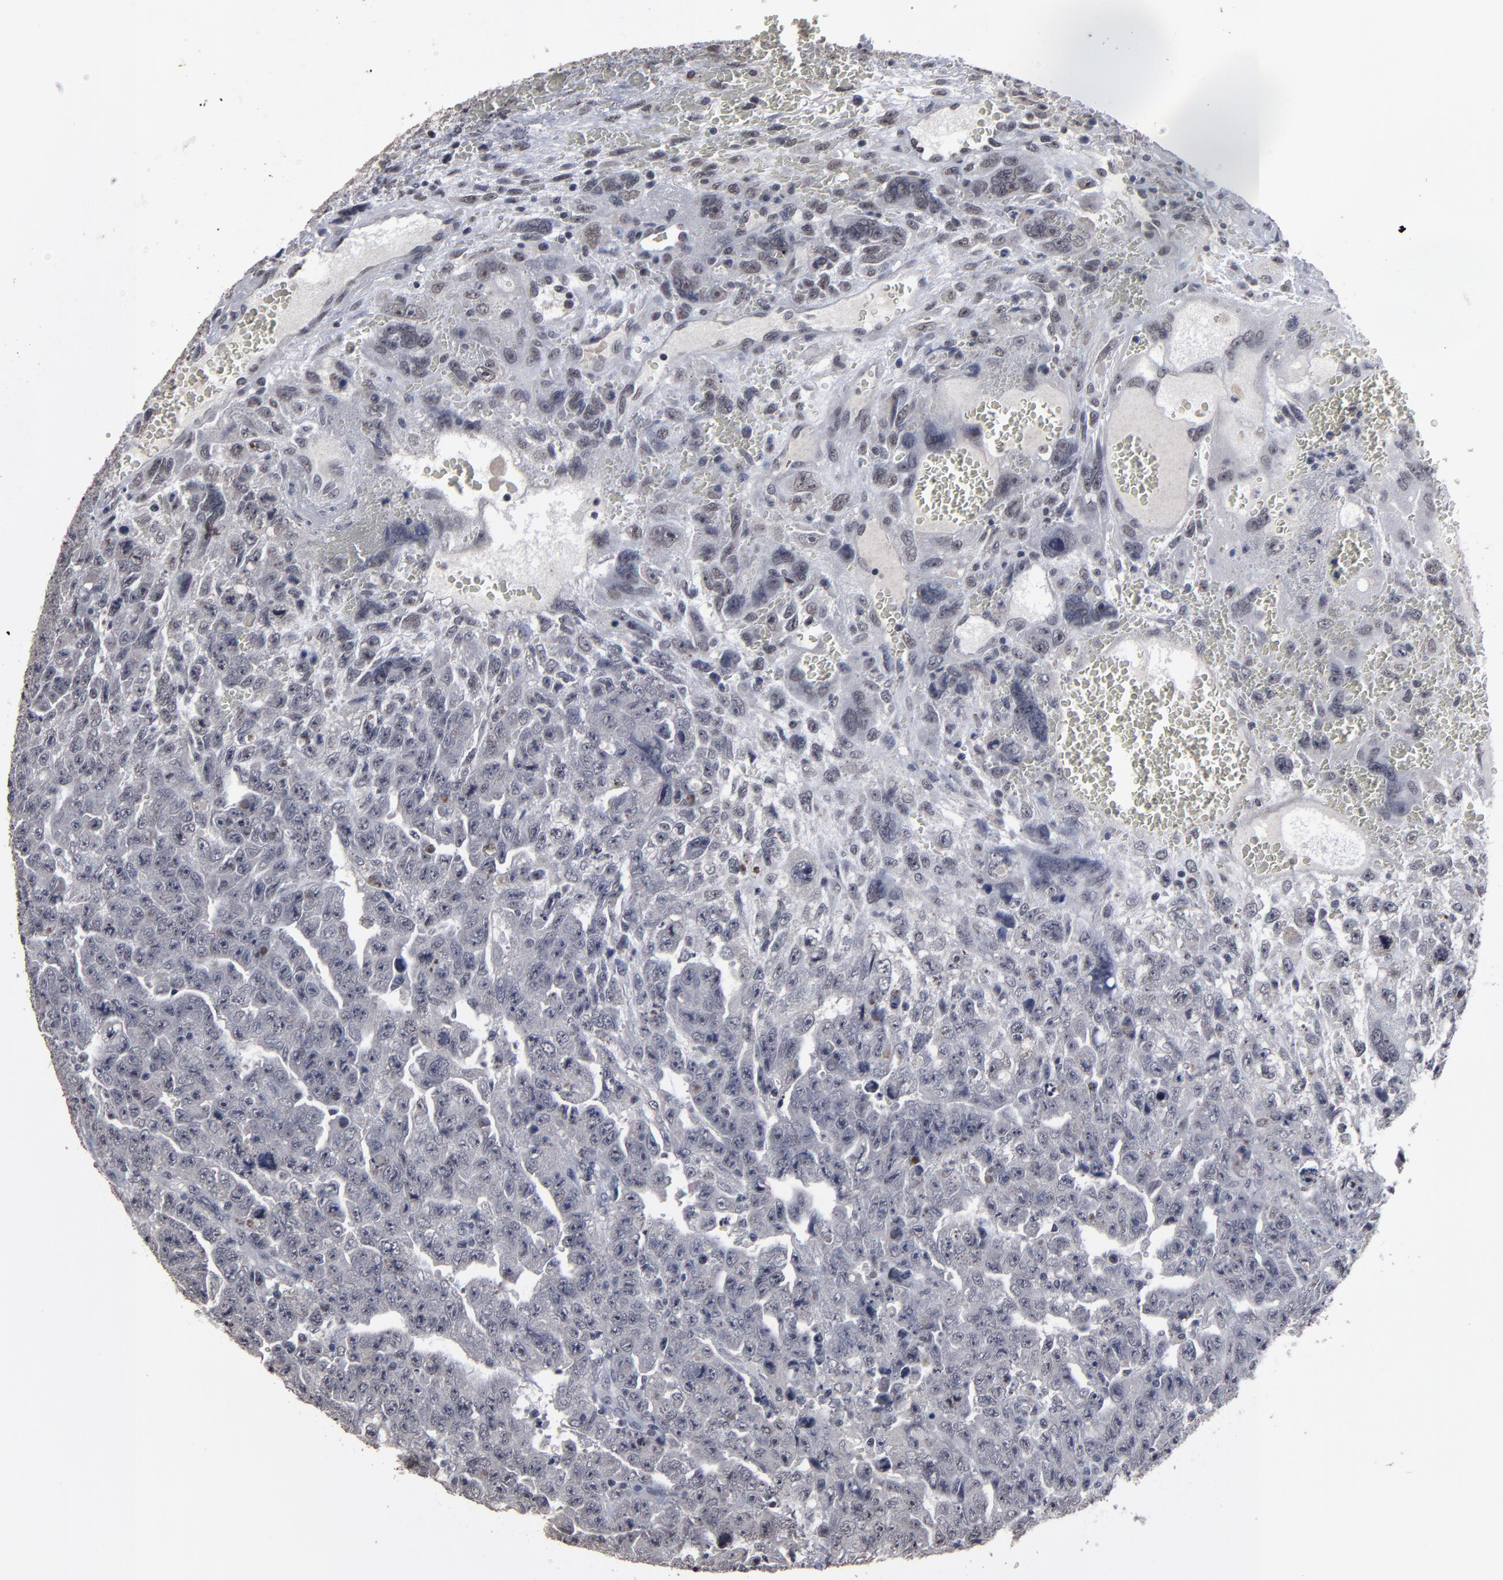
{"staining": {"intensity": "moderate", "quantity": "<25%", "location": "nuclear"}, "tissue": "testis cancer", "cell_type": "Tumor cells", "image_type": "cancer", "snomed": [{"axis": "morphology", "description": "Carcinoma, Embryonal, NOS"}, {"axis": "topography", "description": "Testis"}], "caption": "Testis cancer (embryonal carcinoma) was stained to show a protein in brown. There is low levels of moderate nuclear staining in approximately <25% of tumor cells.", "gene": "SSRP1", "patient": {"sex": "male", "age": 28}}